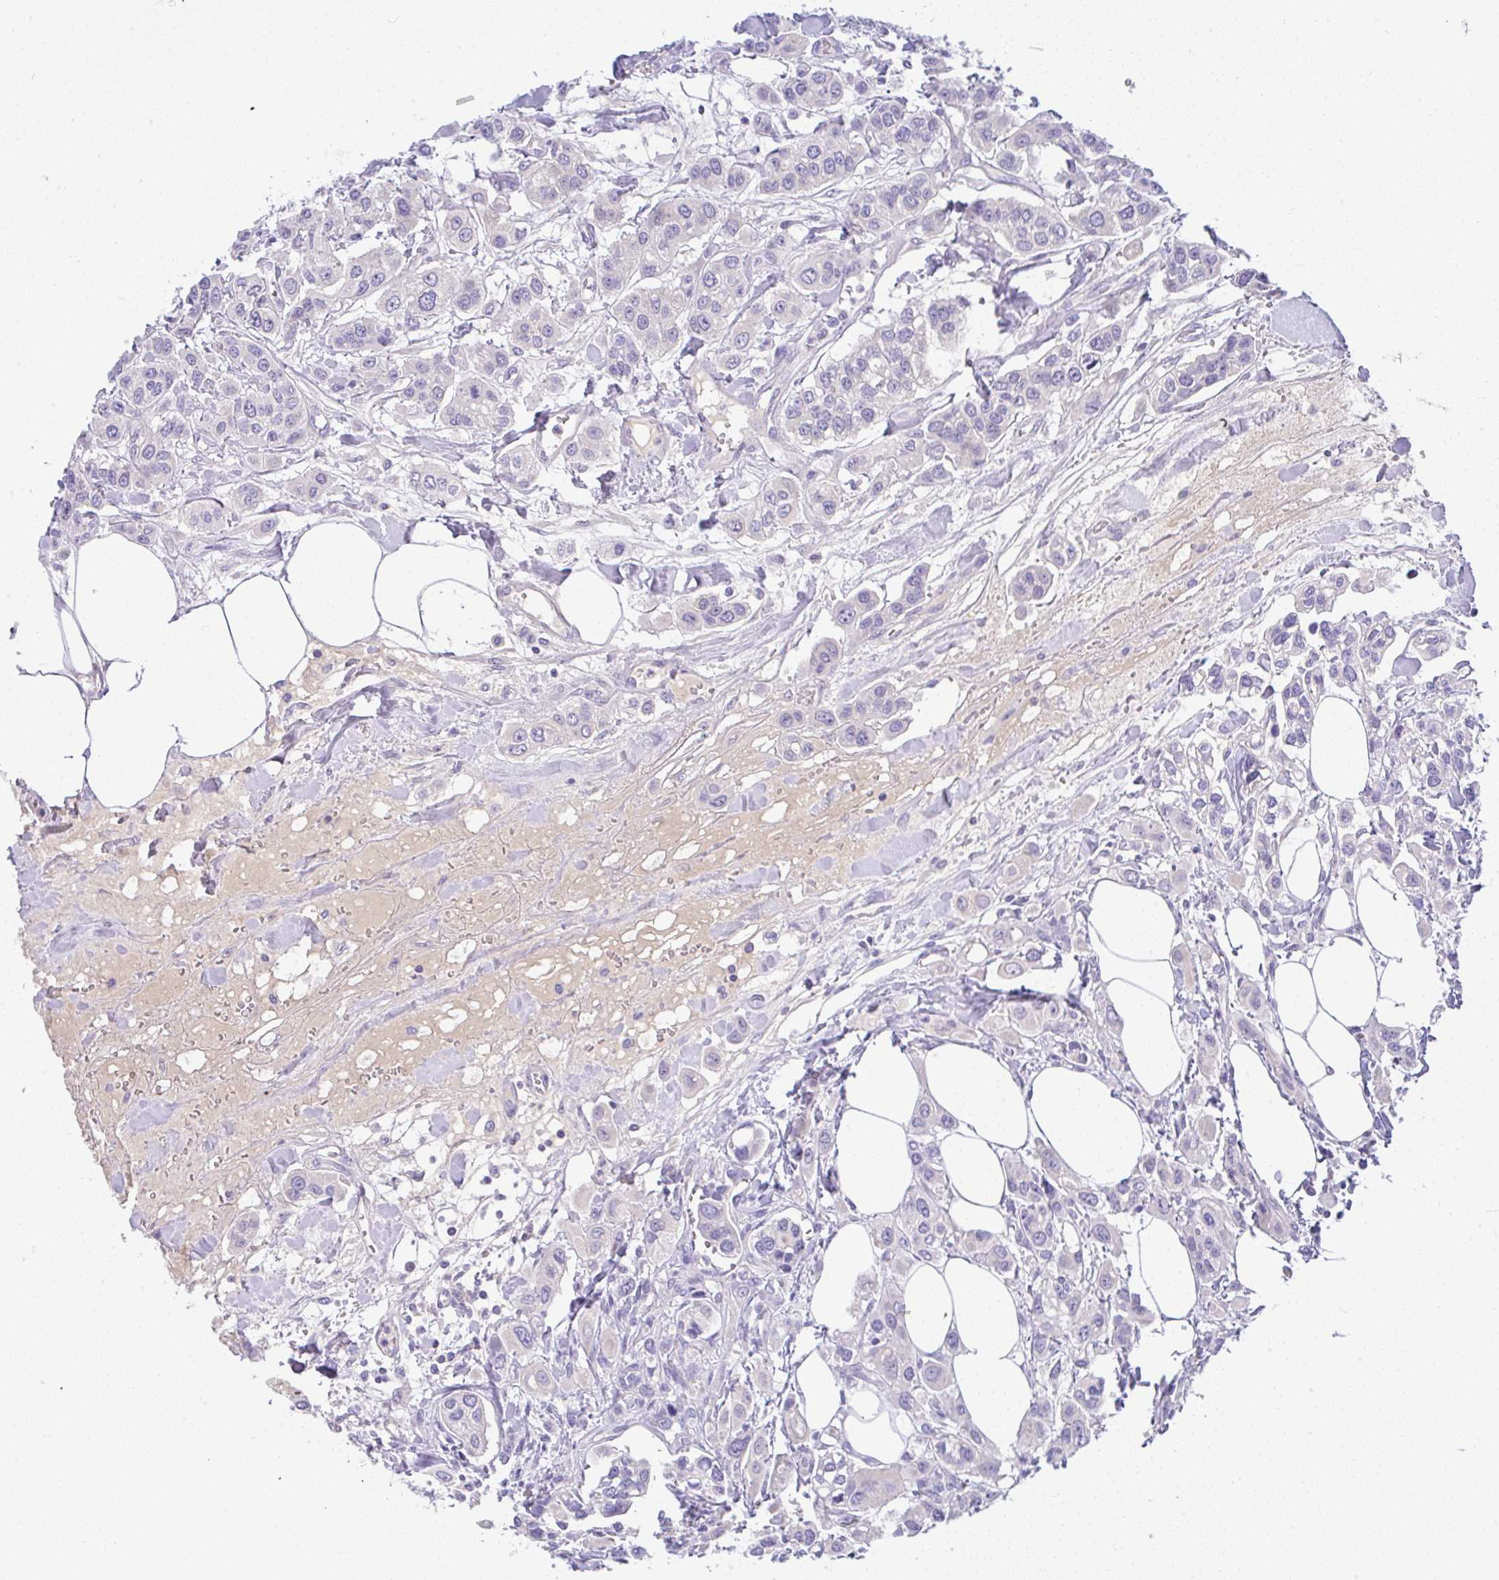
{"staining": {"intensity": "negative", "quantity": "none", "location": "none"}, "tissue": "urothelial cancer", "cell_type": "Tumor cells", "image_type": "cancer", "snomed": [{"axis": "morphology", "description": "Urothelial carcinoma, High grade"}, {"axis": "topography", "description": "Urinary bladder"}], "caption": "DAB immunohistochemical staining of urothelial carcinoma (high-grade) shows no significant expression in tumor cells.", "gene": "SERPINE3", "patient": {"sex": "male", "age": 67}}